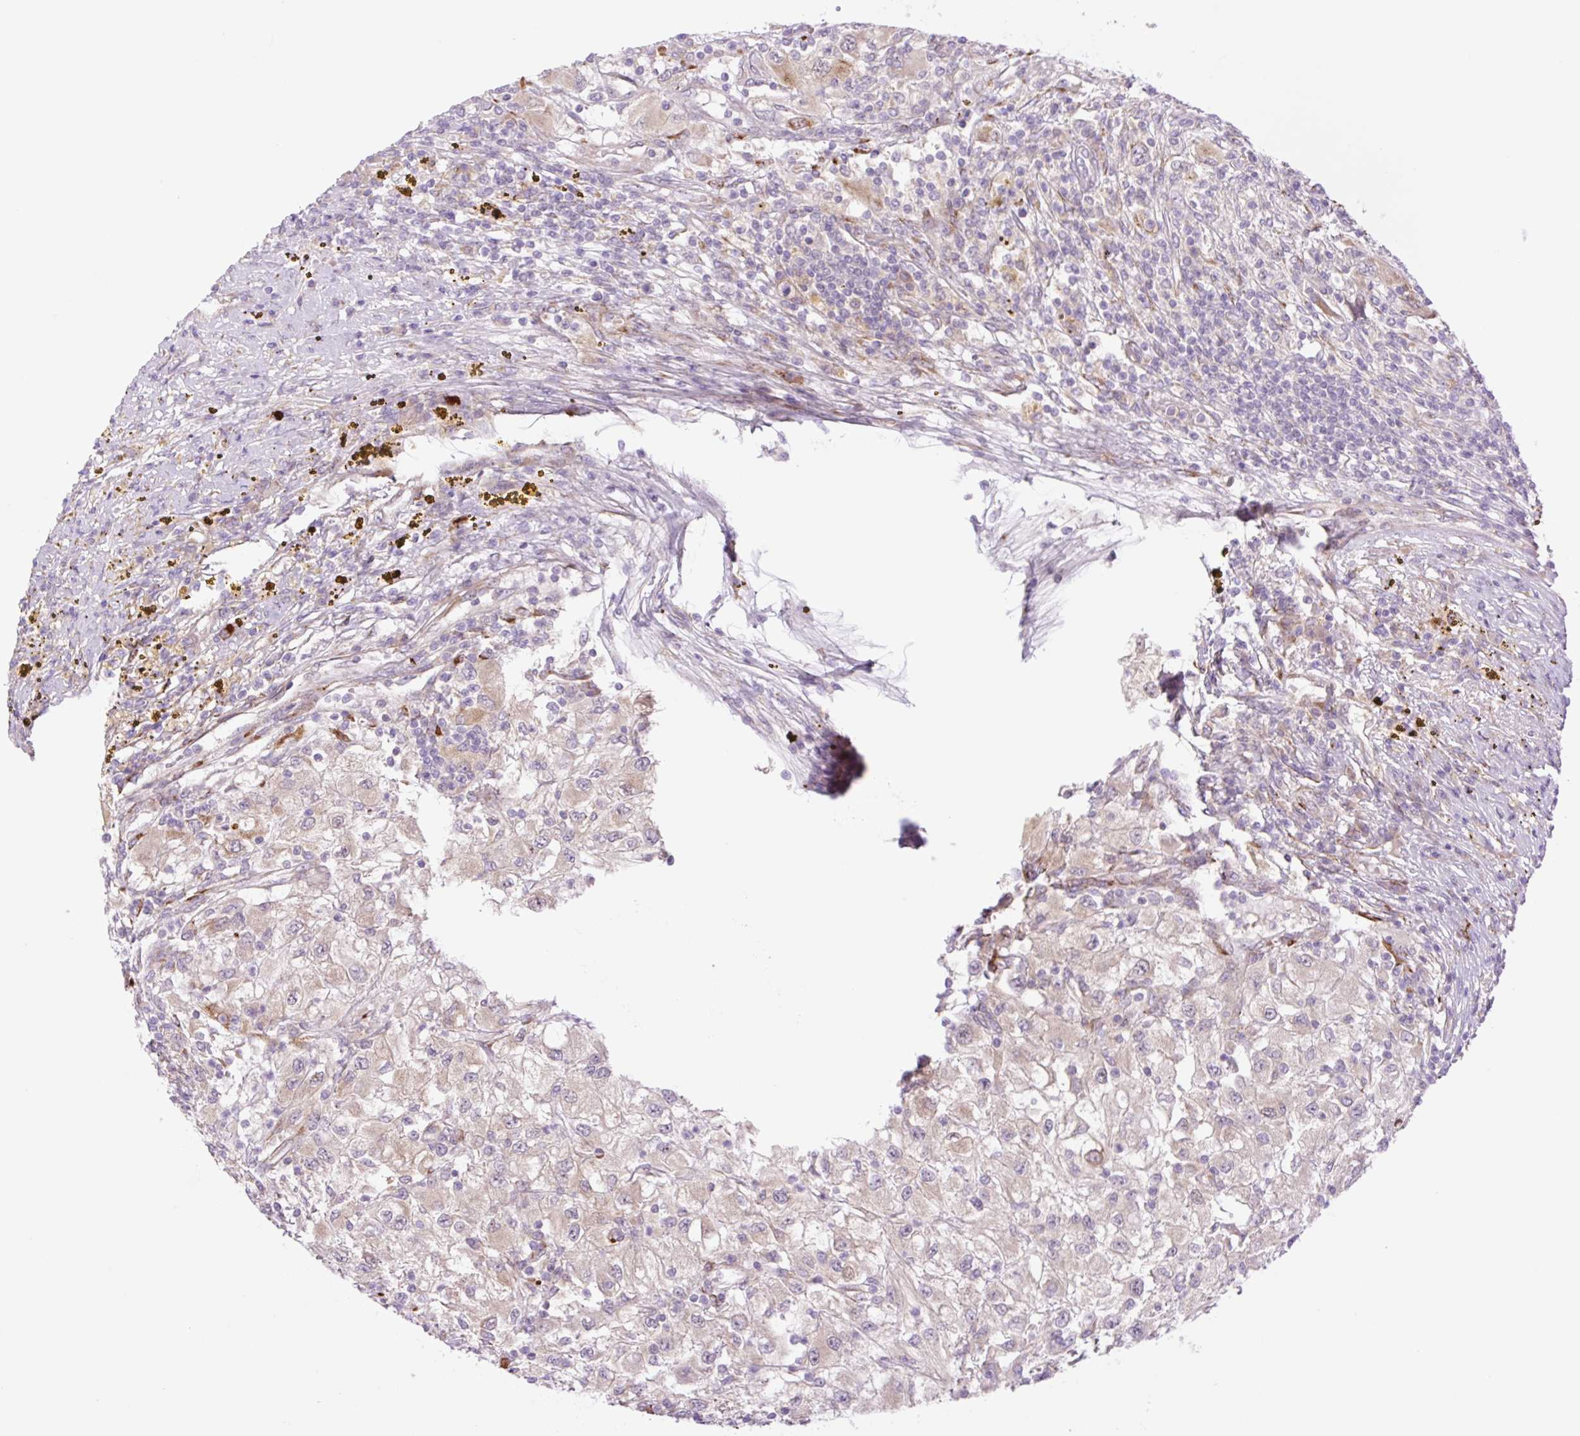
{"staining": {"intensity": "moderate", "quantity": "<25%", "location": "cytoplasmic/membranous"}, "tissue": "renal cancer", "cell_type": "Tumor cells", "image_type": "cancer", "snomed": [{"axis": "morphology", "description": "Adenocarcinoma, NOS"}, {"axis": "topography", "description": "Kidney"}], "caption": "This is a micrograph of IHC staining of adenocarcinoma (renal), which shows moderate positivity in the cytoplasmic/membranous of tumor cells.", "gene": "COL5A1", "patient": {"sex": "female", "age": 67}}